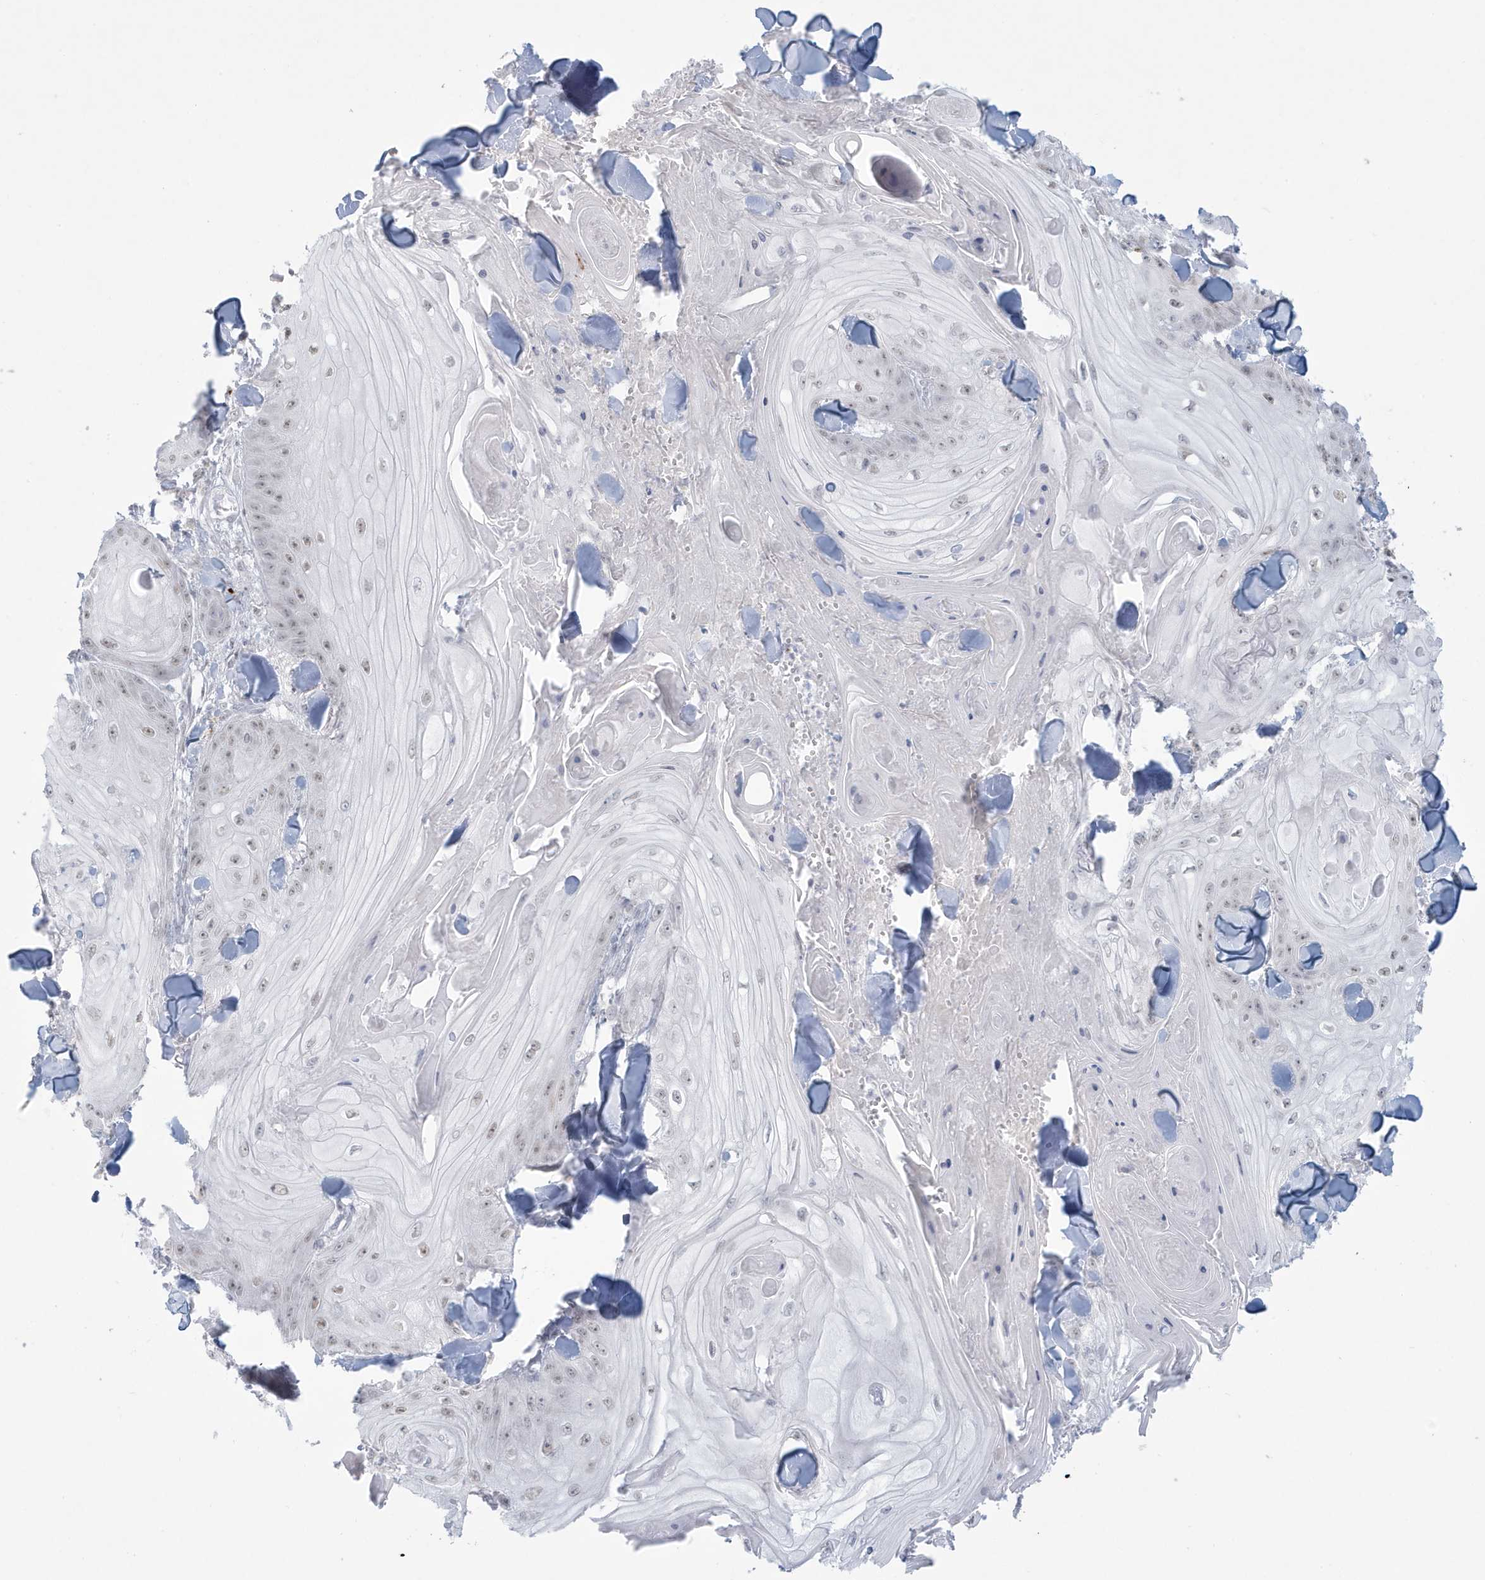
{"staining": {"intensity": "weak", "quantity": "<25%", "location": "nuclear"}, "tissue": "skin cancer", "cell_type": "Tumor cells", "image_type": "cancer", "snomed": [{"axis": "morphology", "description": "Squamous cell carcinoma, NOS"}, {"axis": "topography", "description": "Skin"}], "caption": "Photomicrograph shows no significant protein positivity in tumor cells of skin squamous cell carcinoma.", "gene": "HERC6", "patient": {"sex": "male", "age": 74}}